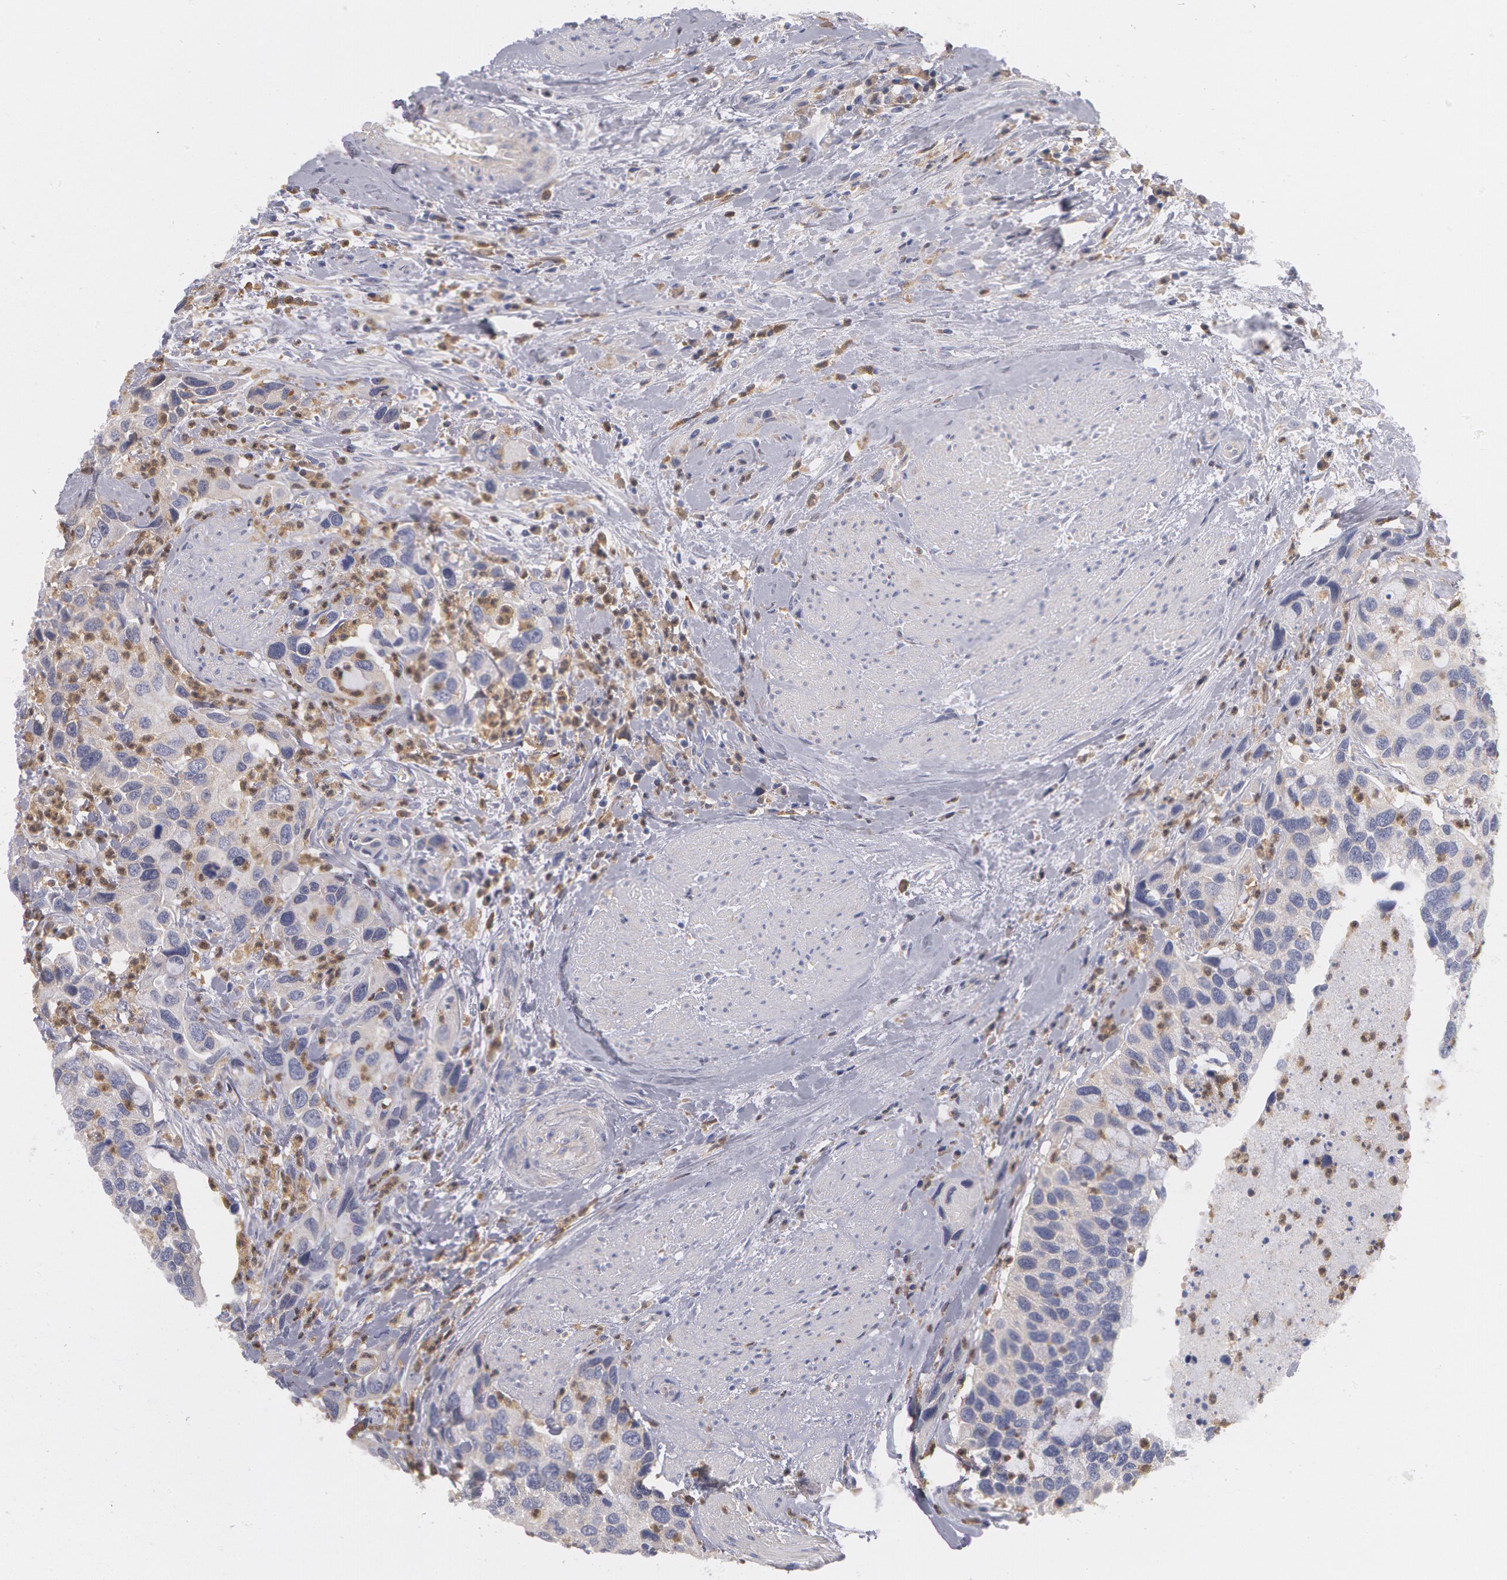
{"staining": {"intensity": "weak", "quantity": ">75%", "location": "cytoplasmic/membranous"}, "tissue": "urothelial cancer", "cell_type": "Tumor cells", "image_type": "cancer", "snomed": [{"axis": "morphology", "description": "Urothelial carcinoma, High grade"}, {"axis": "topography", "description": "Urinary bladder"}], "caption": "Urothelial cancer tissue exhibits weak cytoplasmic/membranous staining in approximately >75% of tumor cells, visualized by immunohistochemistry. The staining was performed using DAB, with brown indicating positive protein expression. Nuclei are stained blue with hematoxylin.", "gene": "SYK", "patient": {"sex": "male", "age": 66}}